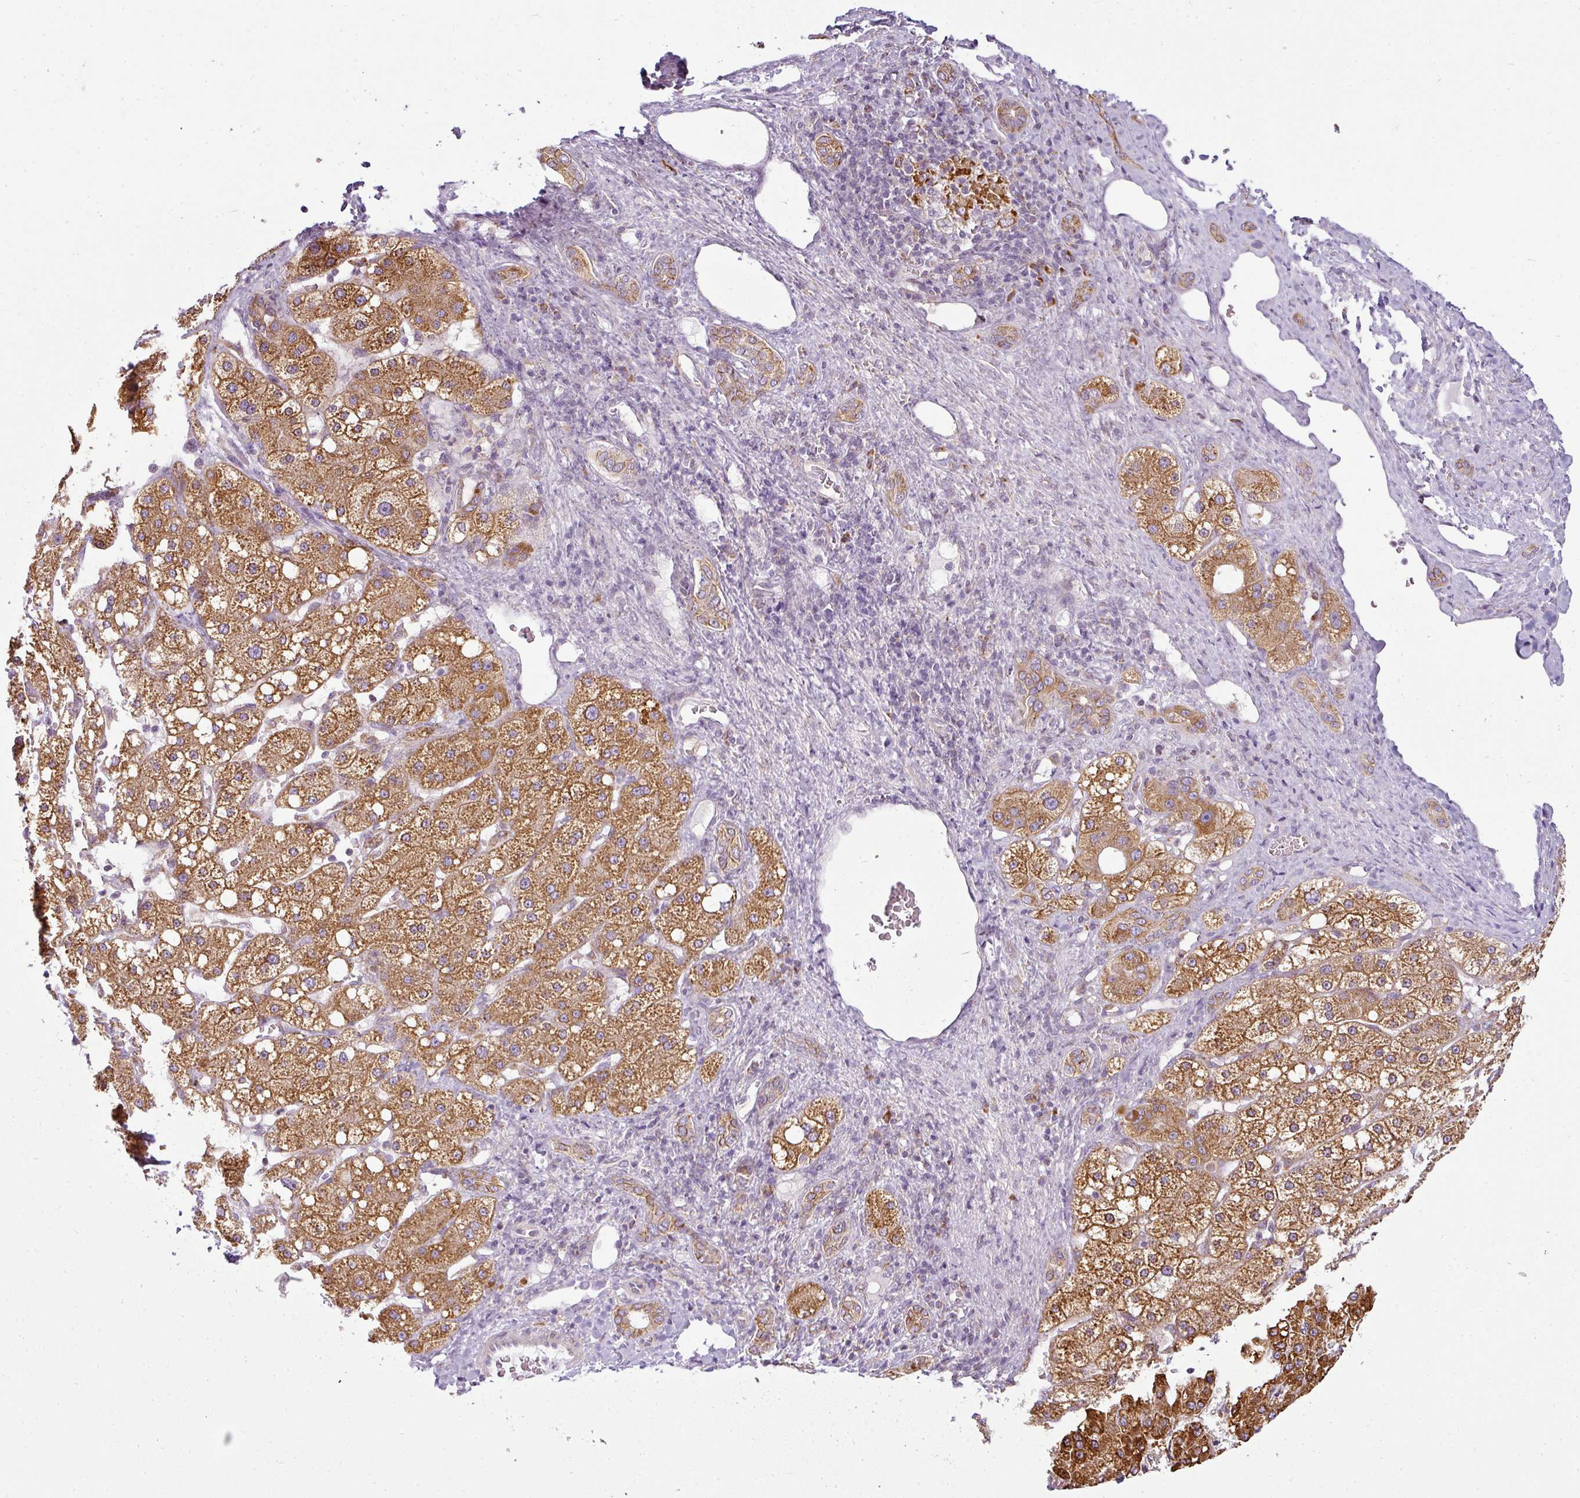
{"staining": {"intensity": "moderate", "quantity": ">75%", "location": "cytoplasmic/membranous"}, "tissue": "liver cancer", "cell_type": "Tumor cells", "image_type": "cancer", "snomed": [{"axis": "morphology", "description": "Carcinoma, Hepatocellular, NOS"}, {"axis": "topography", "description": "Liver"}], "caption": "Liver cancer stained with a brown dye displays moderate cytoplasmic/membranous positive expression in about >75% of tumor cells.", "gene": "ANKRD18A", "patient": {"sex": "male", "age": 67}}